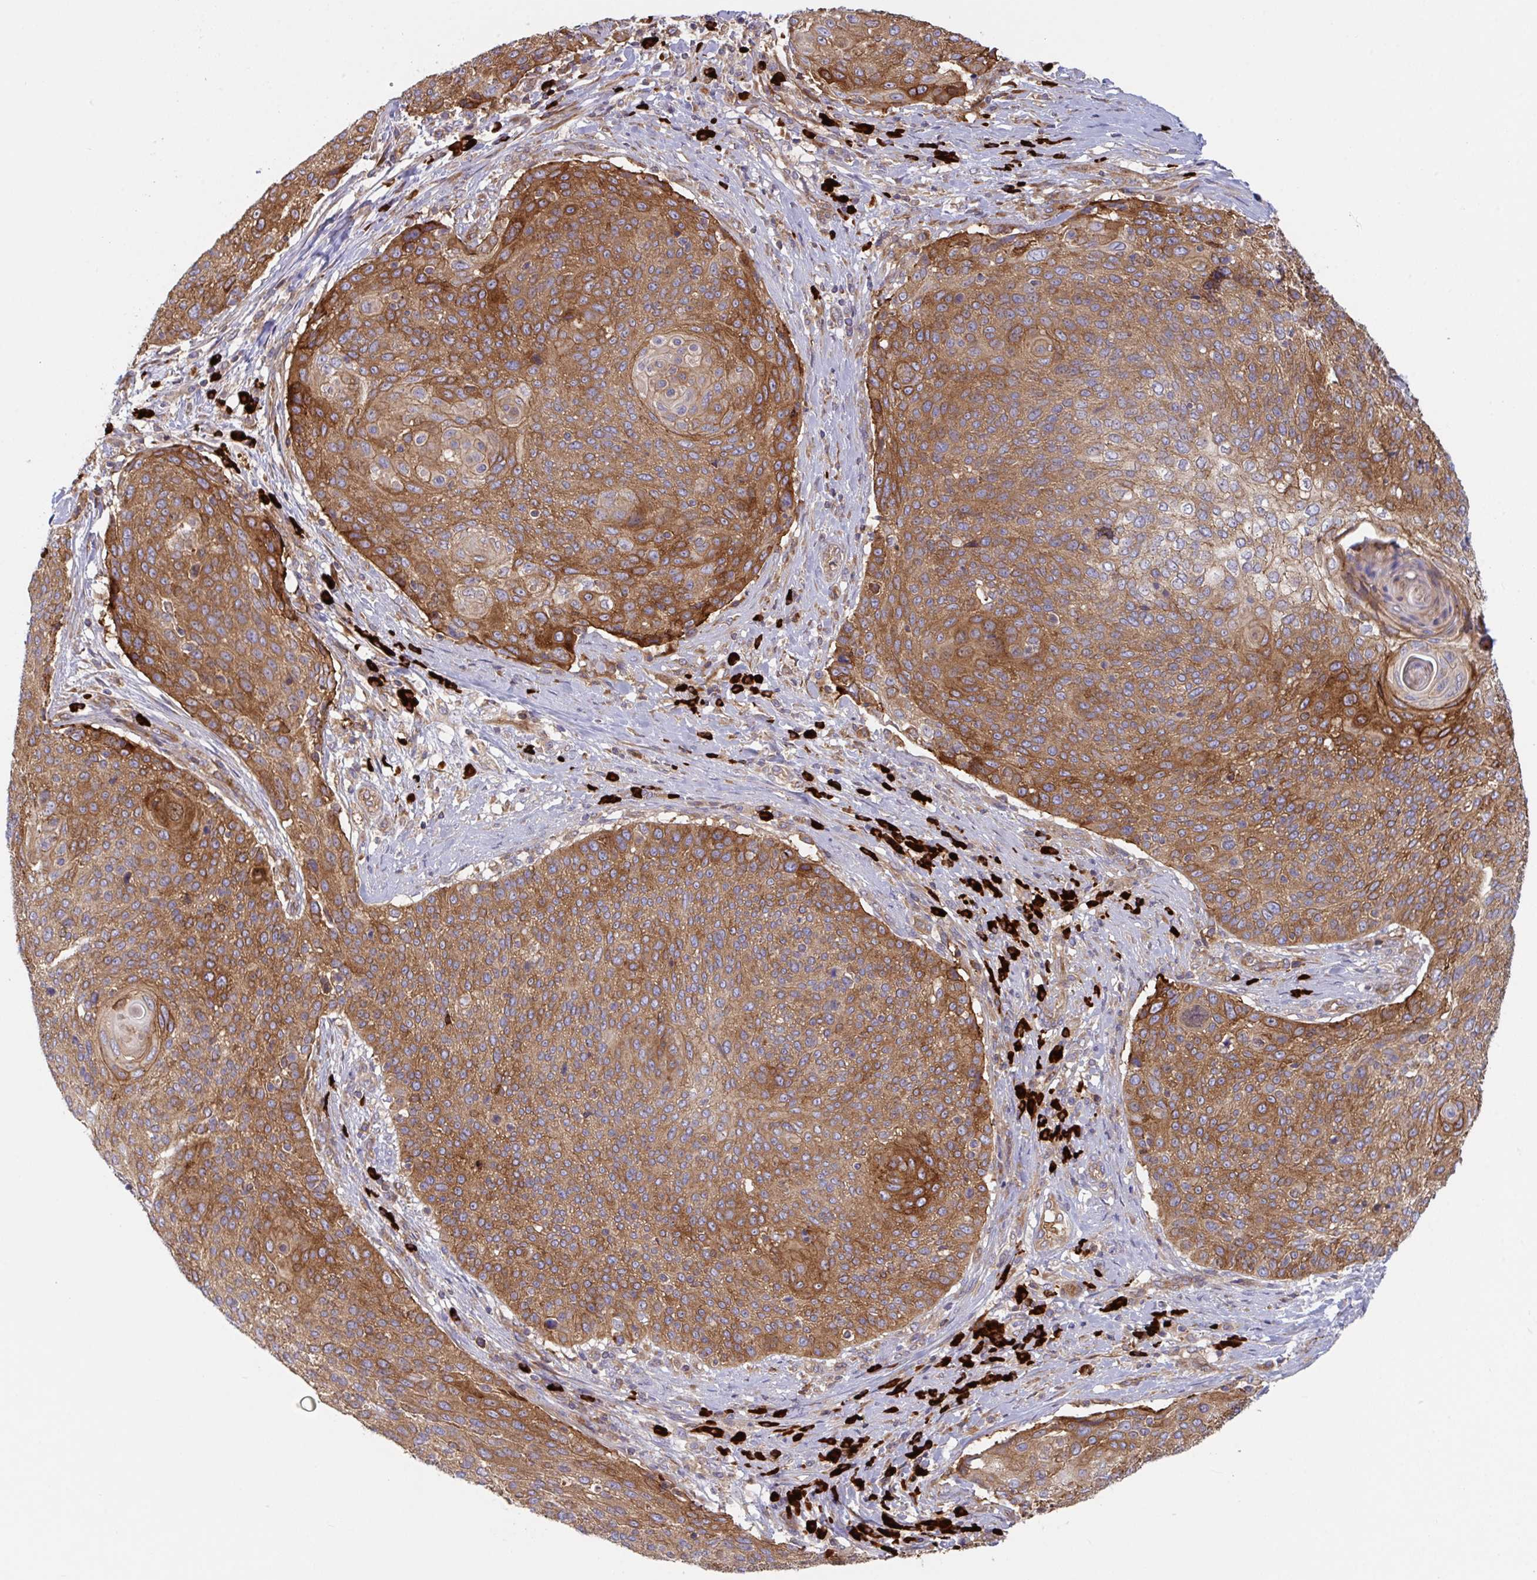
{"staining": {"intensity": "moderate", "quantity": ">75%", "location": "cytoplasmic/membranous"}, "tissue": "cervical cancer", "cell_type": "Tumor cells", "image_type": "cancer", "snomed": [{"axis": "morphology", "description": "Squamous cell carcinoma, NOS"}, {"axis": "topography", "description": "Cervix"}], "caption": "Approximately >75% of tumor cells in human cervical cancer demonstrate moderate cytoplasmic/membranous protein staining as visualized by brown immunohistochemical staining.", "gene": "YARS2", "patient": {"sex": "female", "age": 31}}